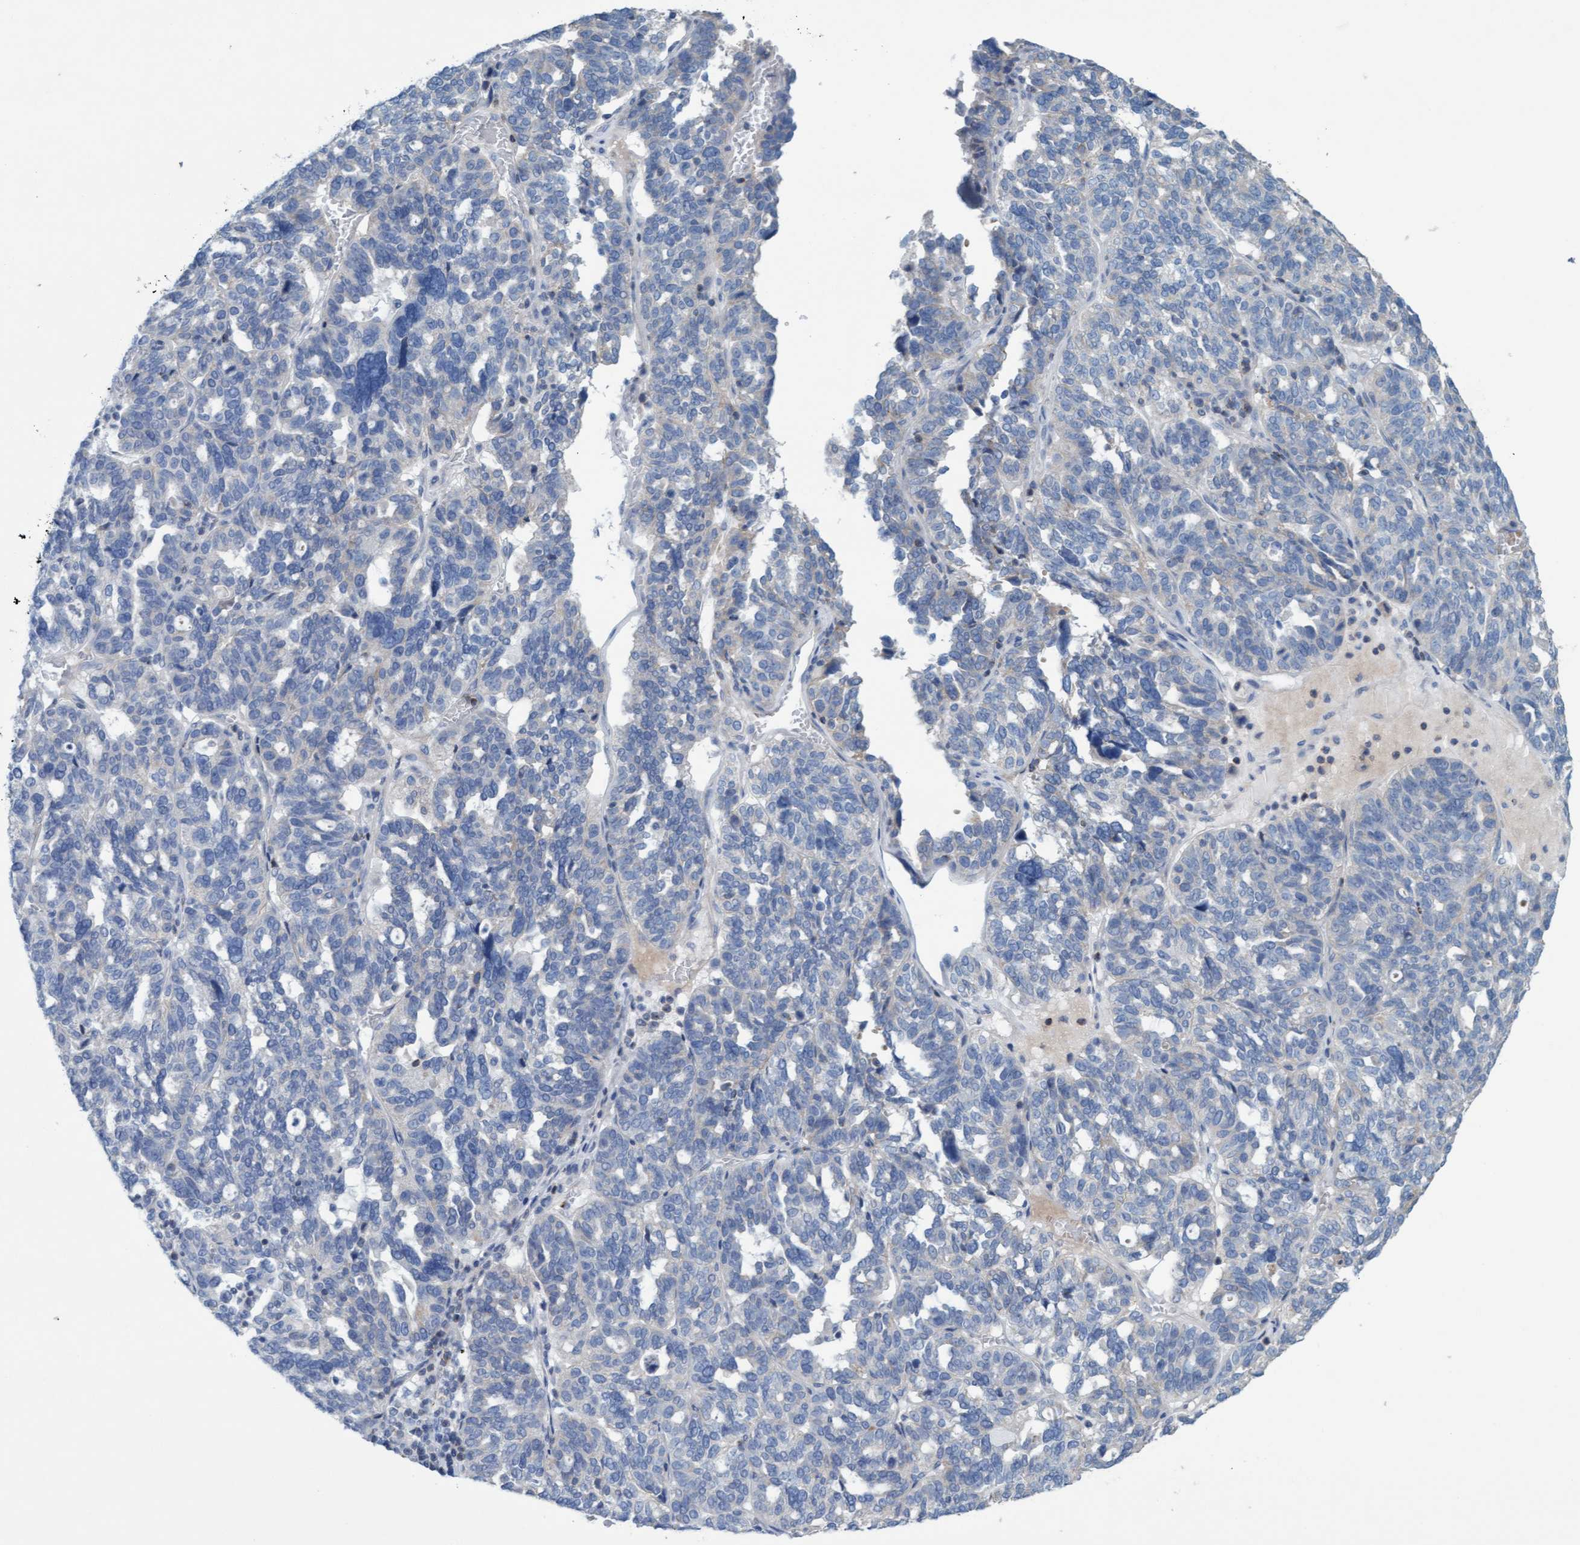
{"staining": {"intensity": "negative", "quantity": "none", "location": "none"}, "tissue": "ovarian cancer", "cell_type": "Tumor cells", "image_type": "cancer", "snomed": [{"axis": "morphology", "description": "Cystadenocarcinoma, serous, NOS"}, {"axis": "topography", "description": "Ovary"}], "caption": "An immunohistochemistry image of ovarian cancer (serous cystadenocarcinoma) is shown. There is no staining in tumor cells of ovarian cancer (serous cystadenocarcinoma). Brightfield microscopy of IHC stained with DAB (3,3'-diaminobenzidine) (brown) and hematoxylin (blue), captured at high magnification.", "gene": "SIGIRR", "patient": {"sex": "female", "age": 59}}